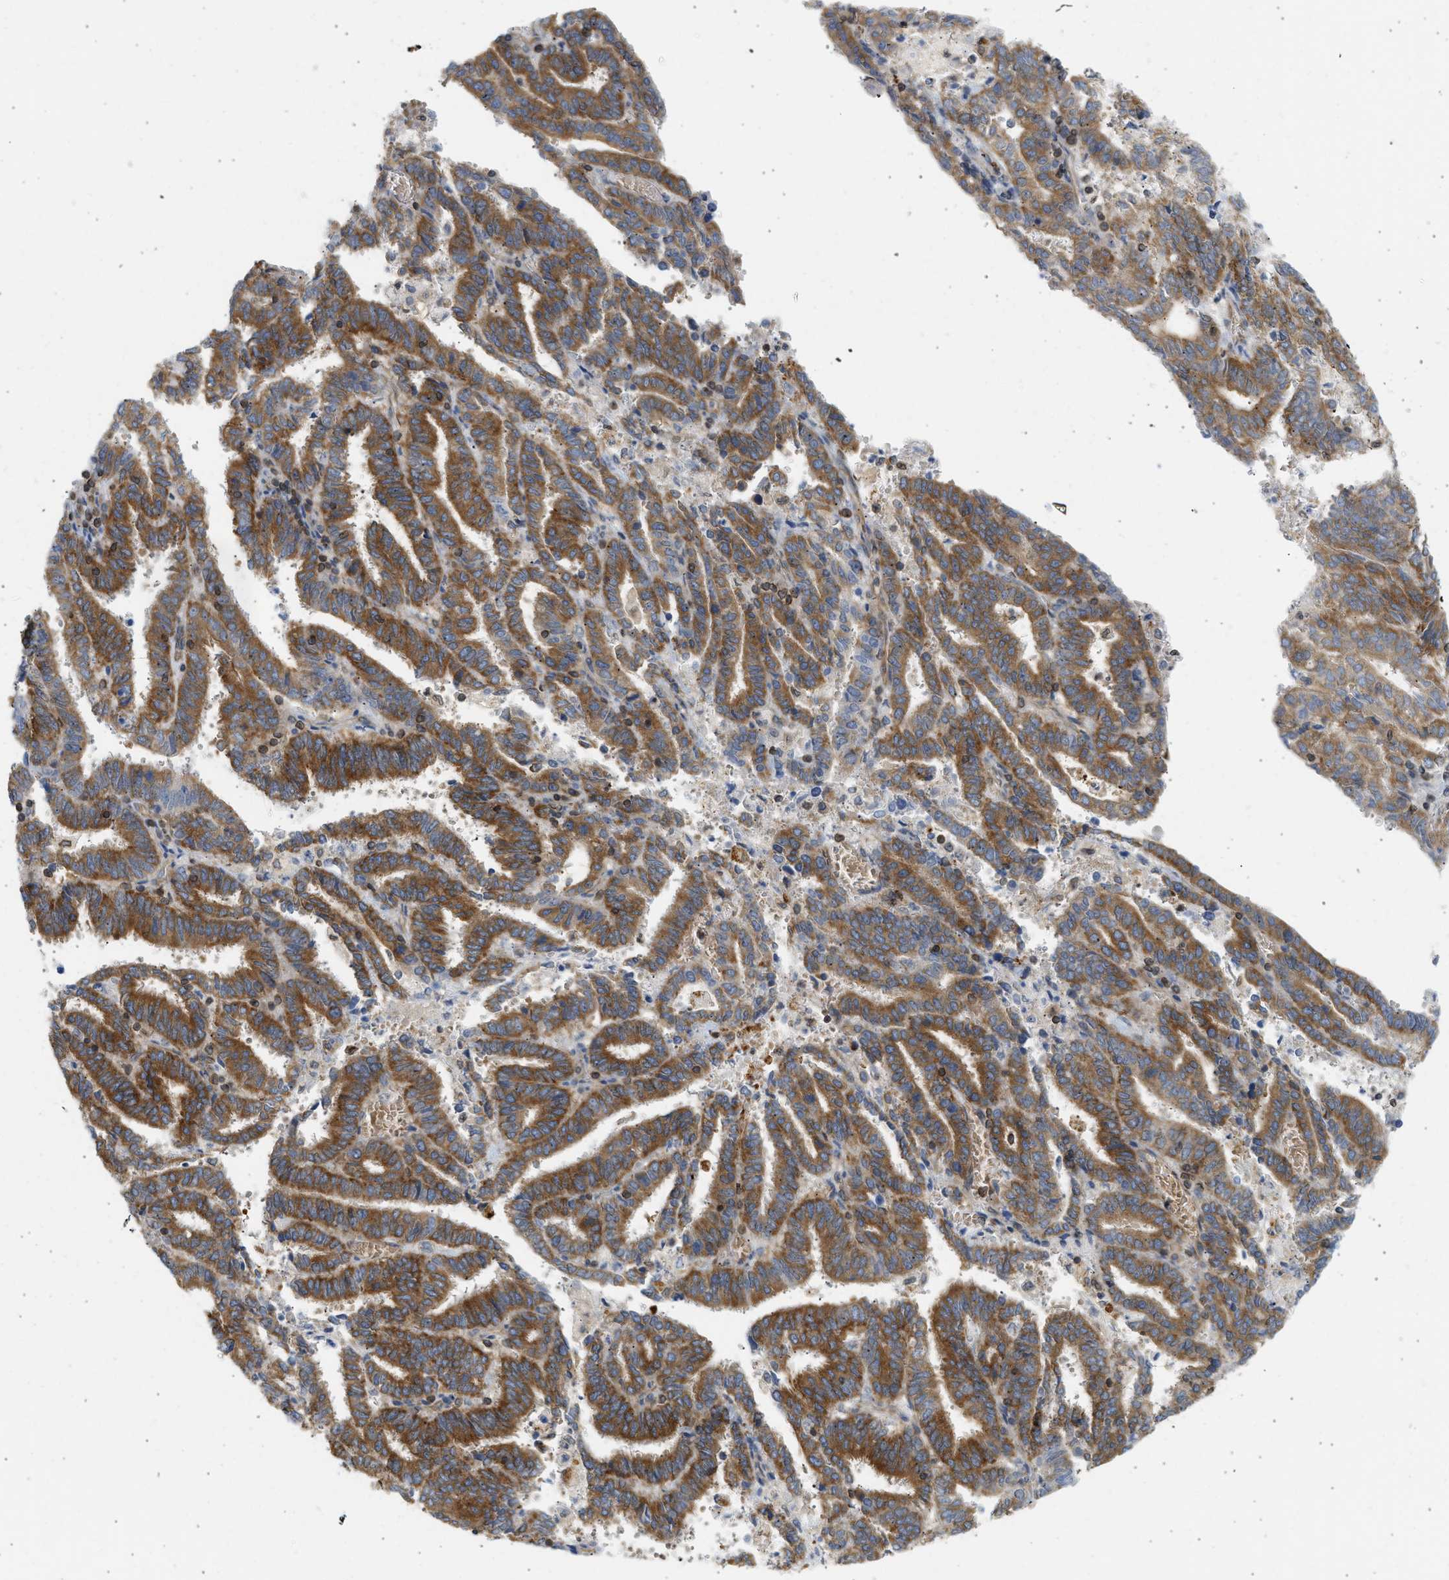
{"staining": {"intensity": "strong", "quantity": ">75%", "location": "cytoplasmic/membranous"}, "tissue": "endometrial cancer", "cell_type": "Tumor cells", "image_type": "cancer", "snomed": [{"axis": "morphology", "description": "Adenocarcinoma, NOS"}, {"axis": "topography", "description": "Uterus"}], "caption": "Immunohistochemical staining of endometrial cancer exhibits high levels of strong cytoplasmic/membranous positivity in approximately >75% of tumor cells.", "gene": "STRN", "patient": {"sex": "female", "age": 83}}